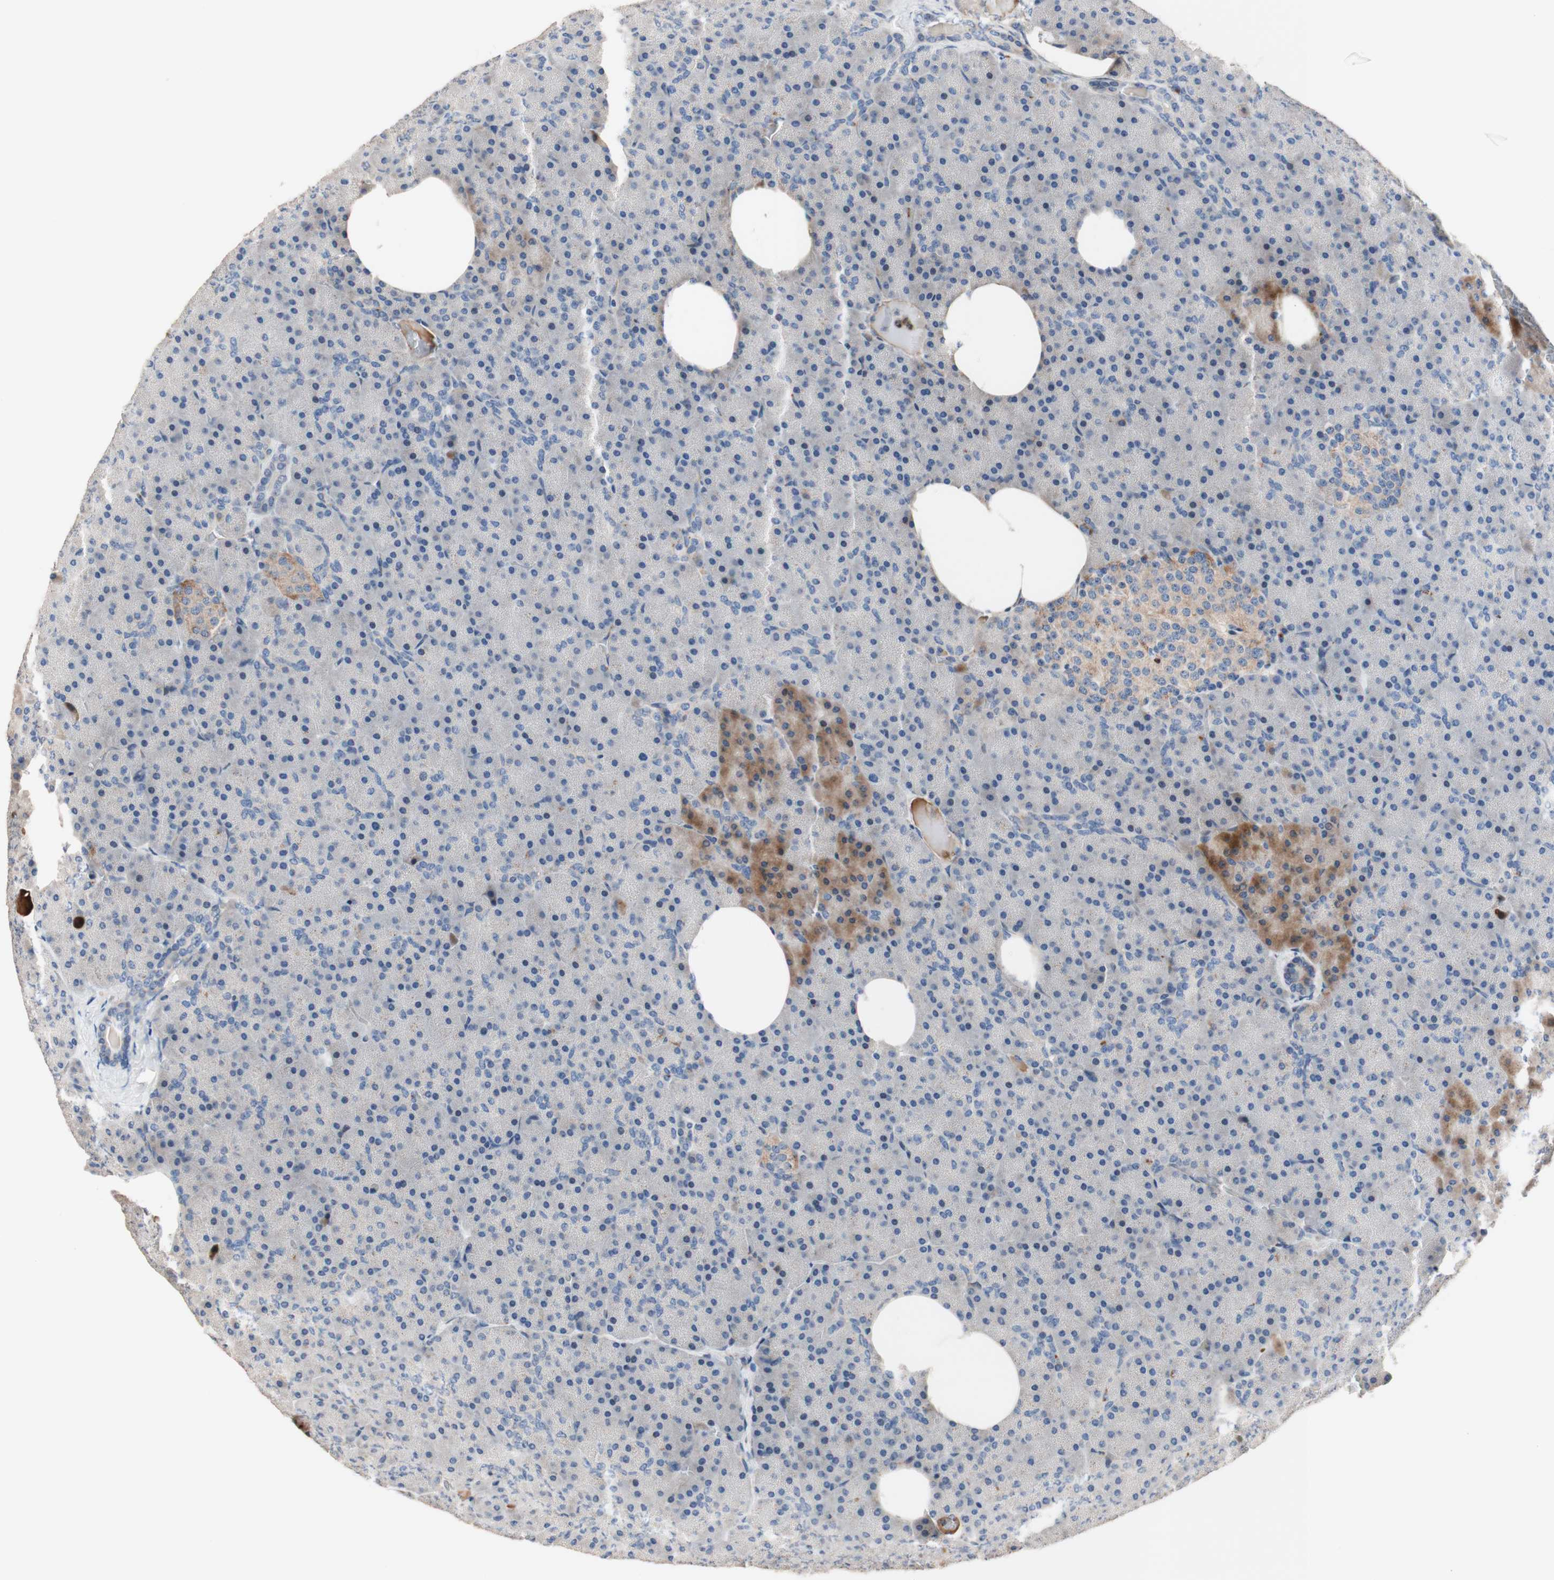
{"staining": {"intensity": "negative", "quantity": "none", "location": "none"}, "tissue": "pancreas", "cell_type": "Exocrine glandular cells", "image_type": "normal", "snomed": [{"axis": "morphology", "description": "Normal tissue, NOS"}, {"axis": "topography", "description": "Pancreas"}], "caption": "Immunohistochemistry (IHC) image of normal pancreas: human pancreas stained with DAB displays no significant protein positivity in exocrine glandular cells. Nuclei are stained in blue.", "gene": "CDON", "patient": {"sex": "female", "age": 35}}